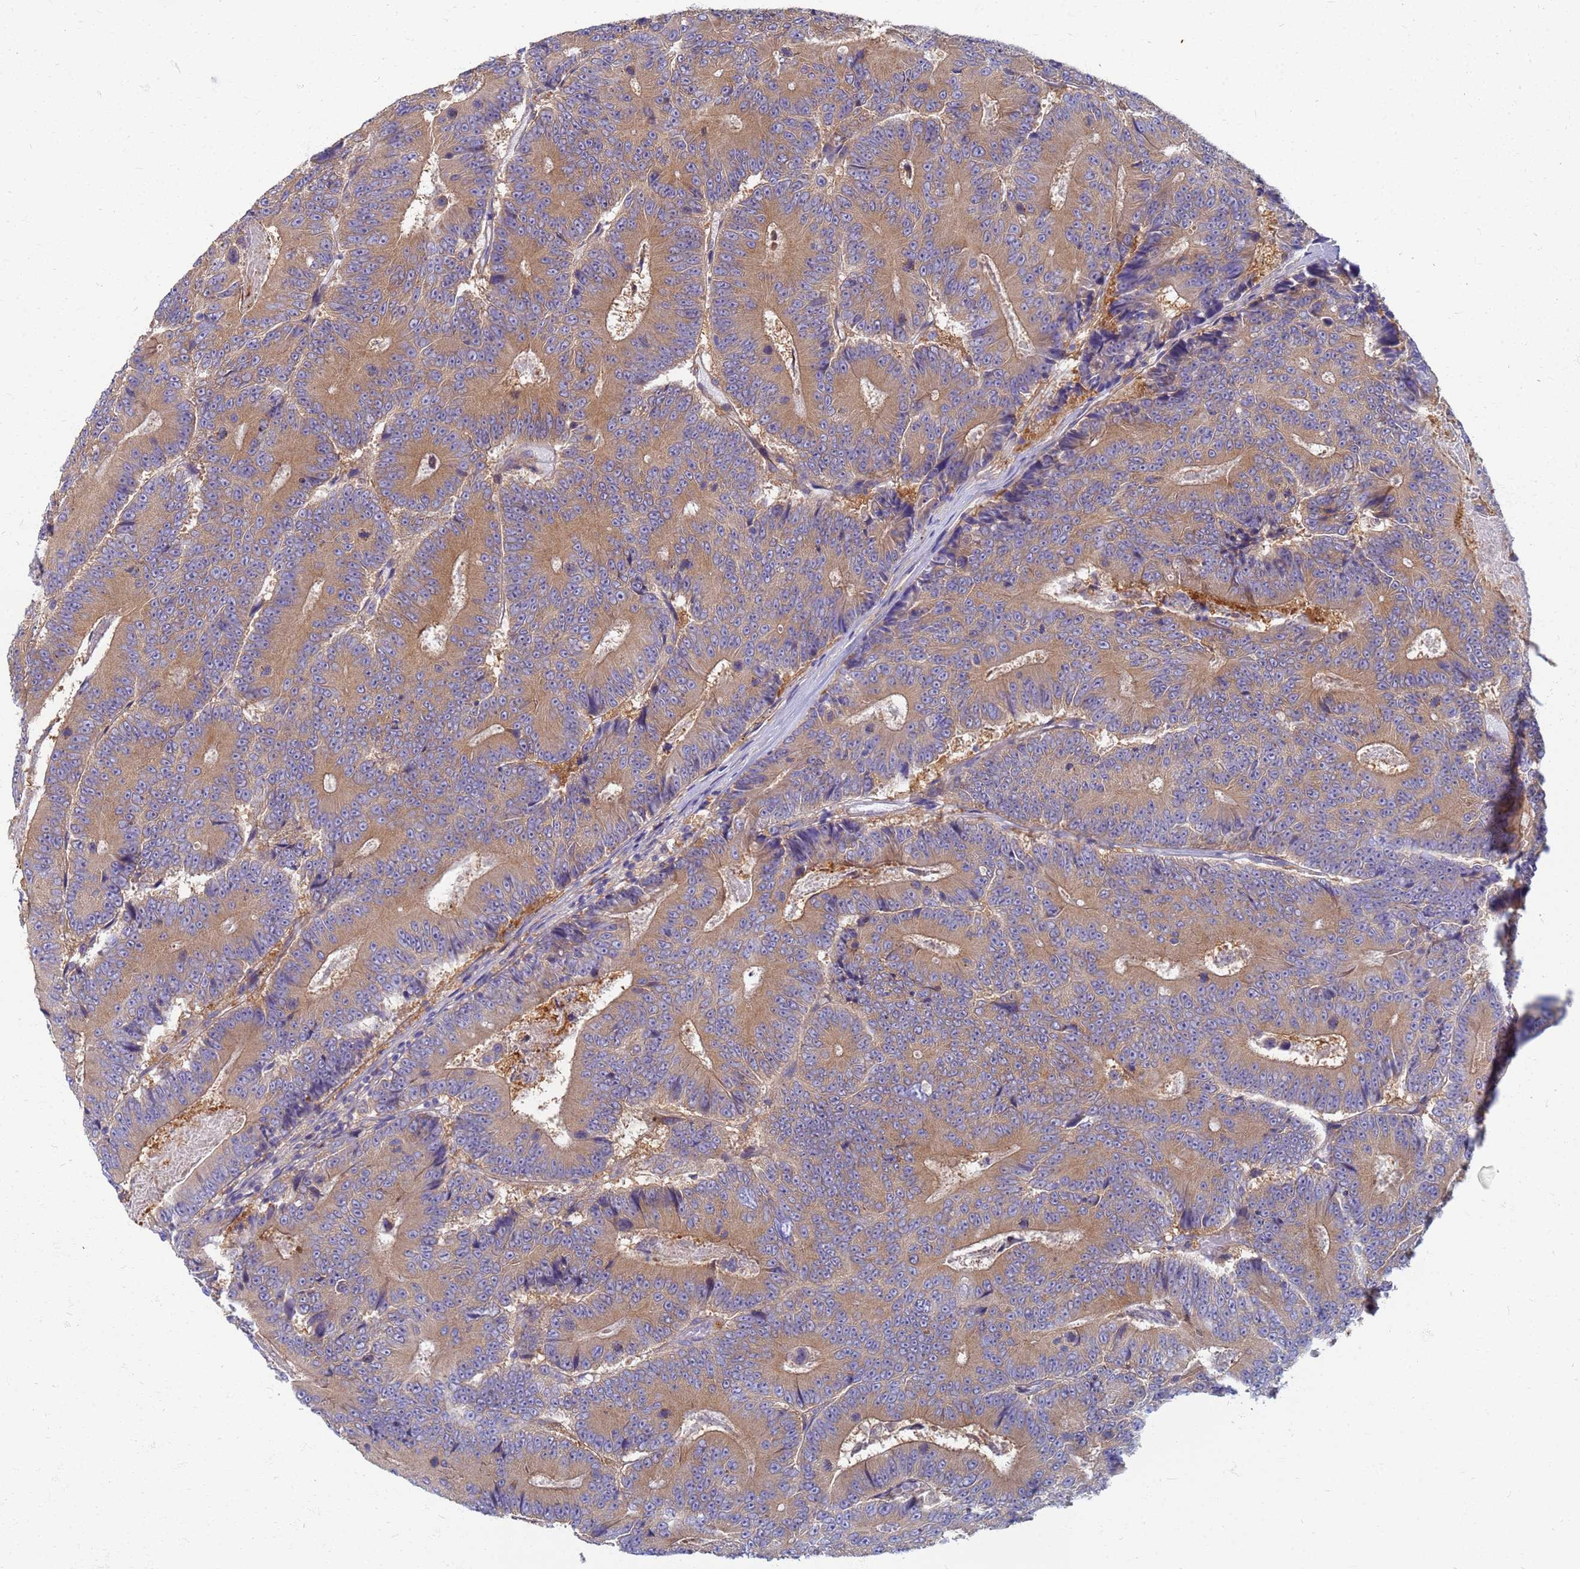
{"staining": {"intensity": "moderate", "quantity": ">75%", "location": "cytoplasmic/membranous"}, "tissue": "colorectal cancer", "cell_type": "Tumor cells", "image_type": "cancer", "snomed": [{"axis": "morphology", "description": "Adenocarcinoma, NOS"}, {"axis": "topography", "description": "Colon"}], "caption": "High-power microscopy captured an immunohistochemistry (IHC) micrograph of adenocarcinoma (colorectal), revealing moderate cytoplasmic/membranous expression in about >75% of tumor cells.", "gene": "EEA1", "patient": {"sex": "male", "age": 83}}